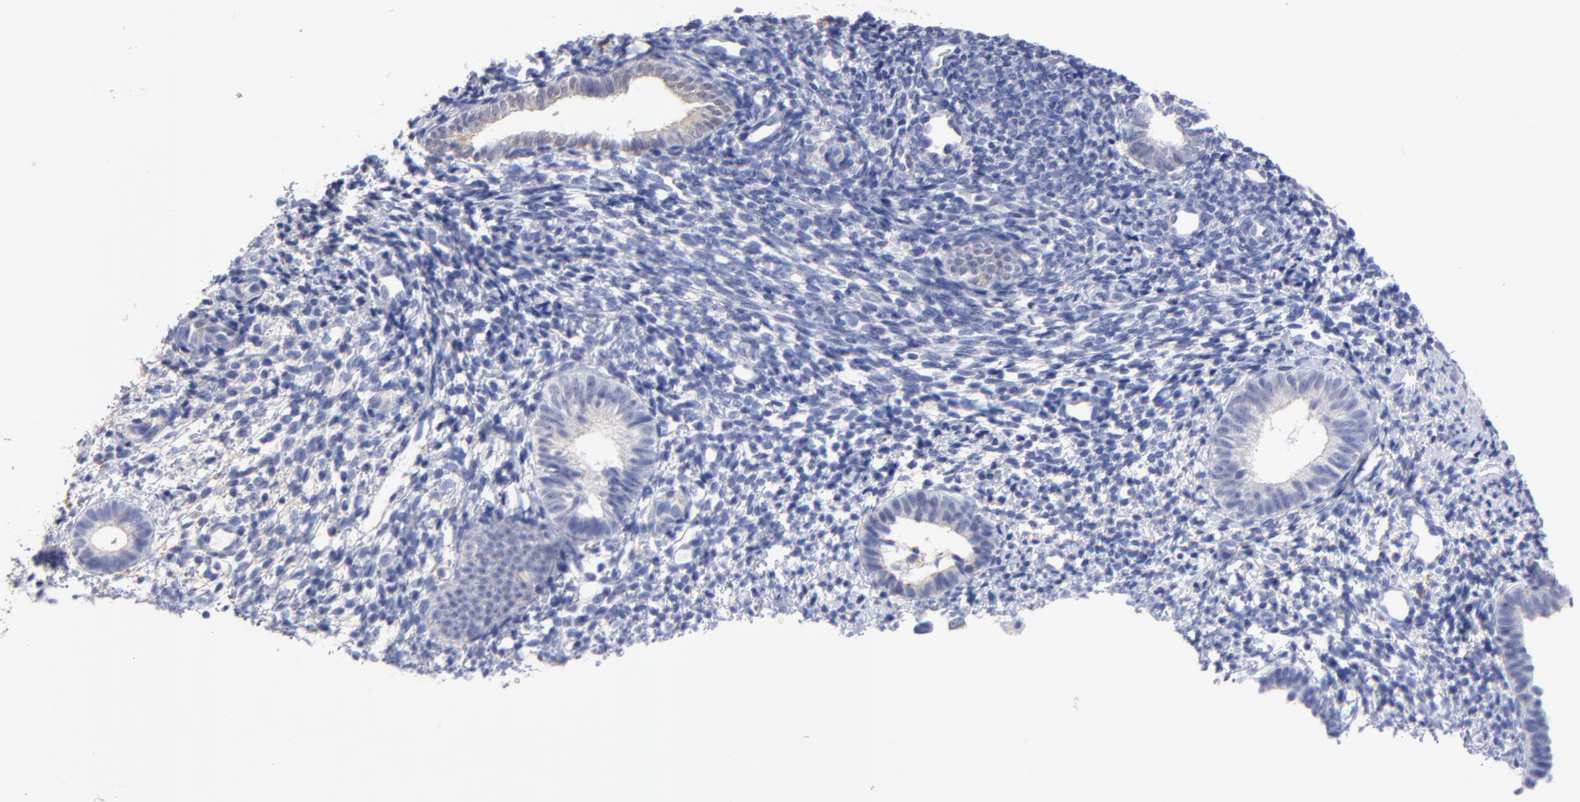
{"staining": {"intensity": "negative", "quantity": "none", "location": "none"}, "tissue": "endometrium", "cell_type": "Cells in endometrial stroma", "image_type": "normal", "snomed": [{"axis": "morphology", "description": "Normal tissue, NOS"}, {"axis": "topography", "description": "Smooth muscle"}, {"axis": "topography", "description": "Endometrium"}], "caption": "An immunohistochemistry micrograph of normal endometrium is shown. There is no staining in cells in endometrial stroma of endometrium.", "gene": "ASL", "patient": {"sex": "female", "age": 57}}